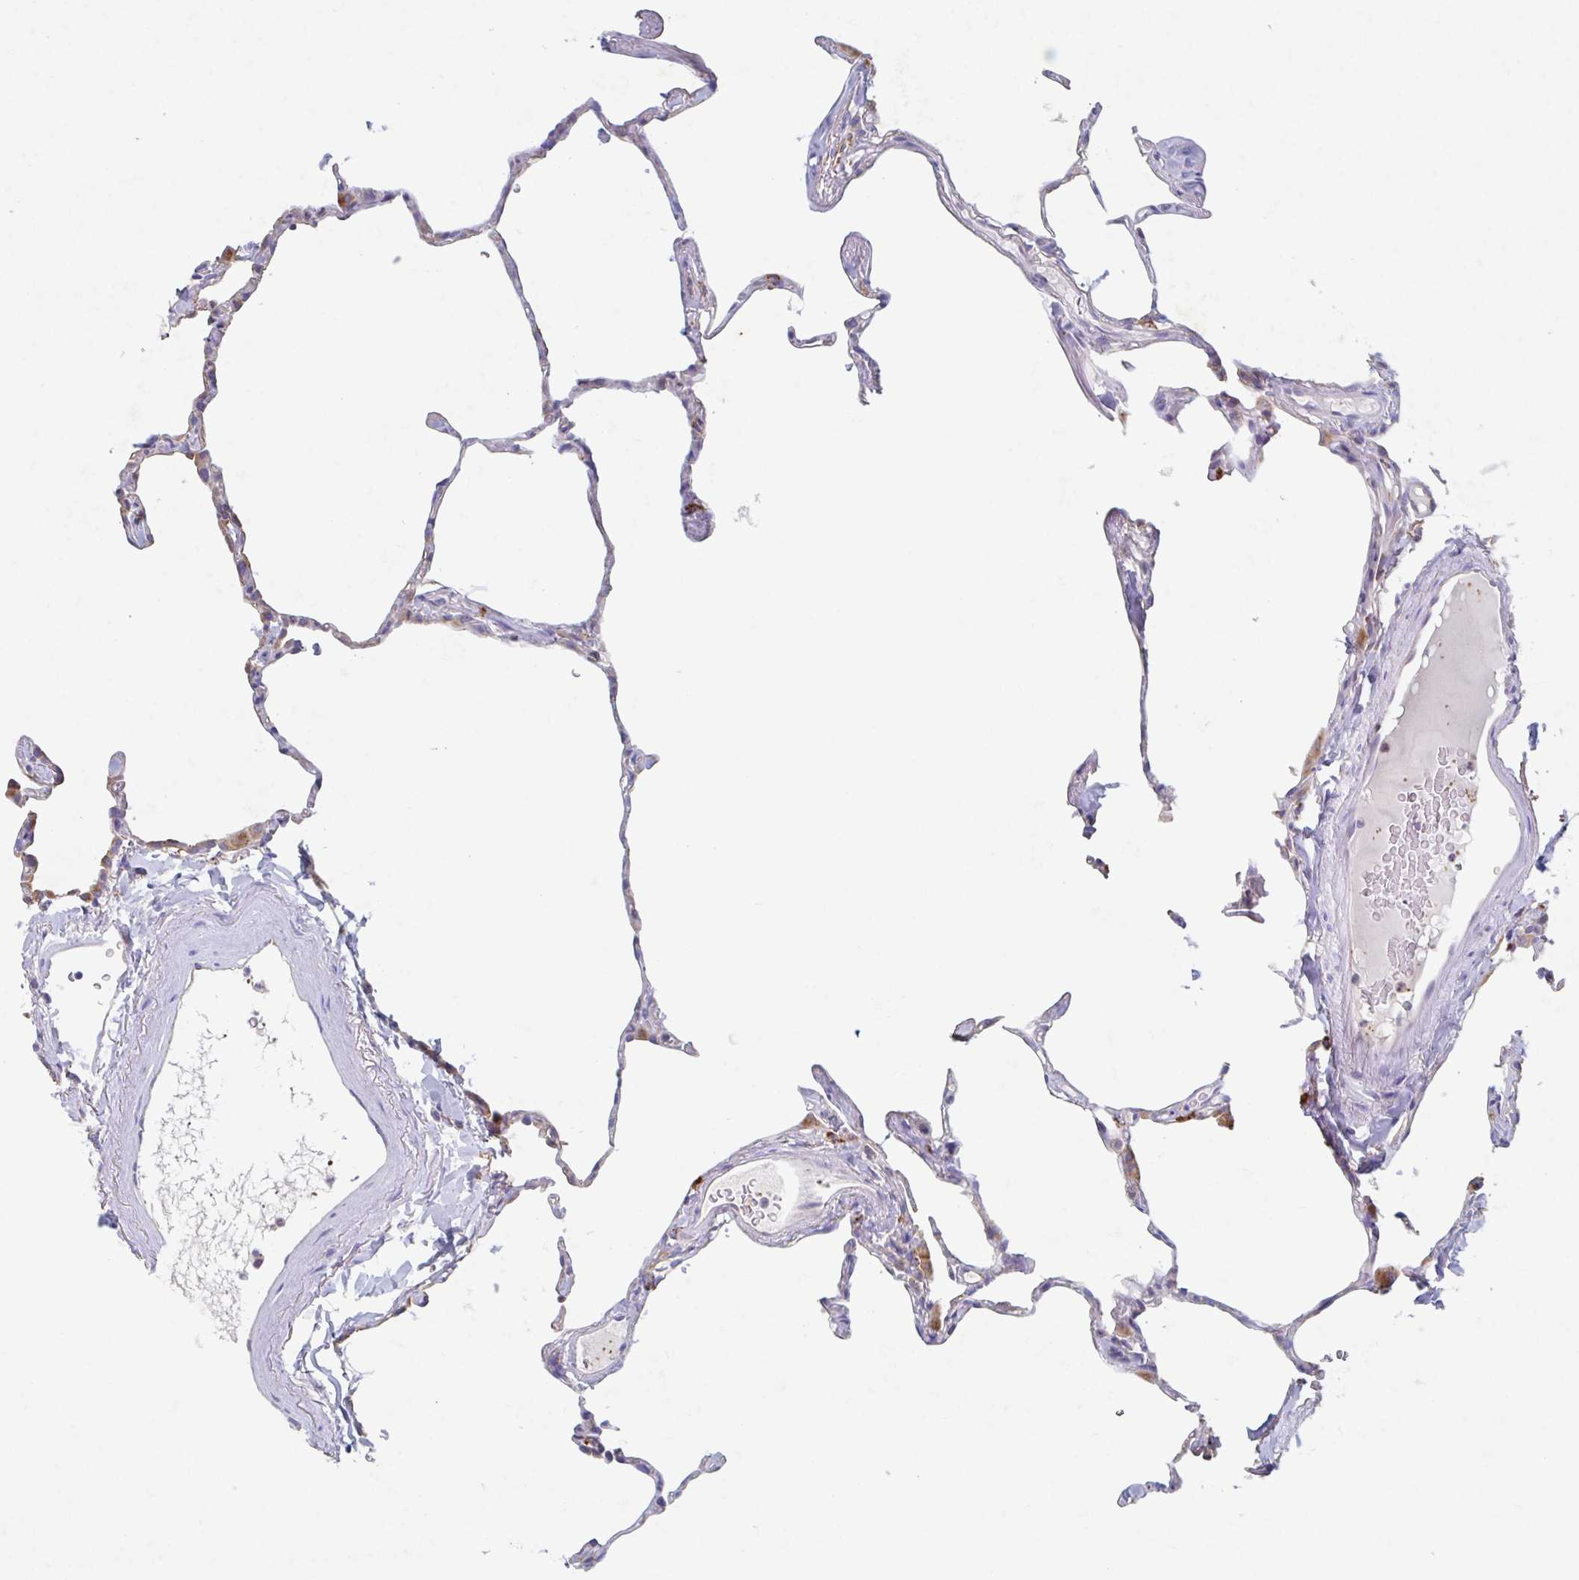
{"staining": {"intensity": "negative", "quantity": "none", "location": "none"}, "tissue": "lung", "cell_type": "Alveolar cells", "image_type": "normal", "snomed": [{"axis": "morphology", "description": "Normal tissue, NOS"}, {"axis": "topography", "description": "Lung"}], "caption": "This is a image of immunohistochemistry (IHC) staining of normal lung, which shows no positivity in alveolar cells.", "gene": "MANBA", "patient": {"sex": "male", "age": 65}}